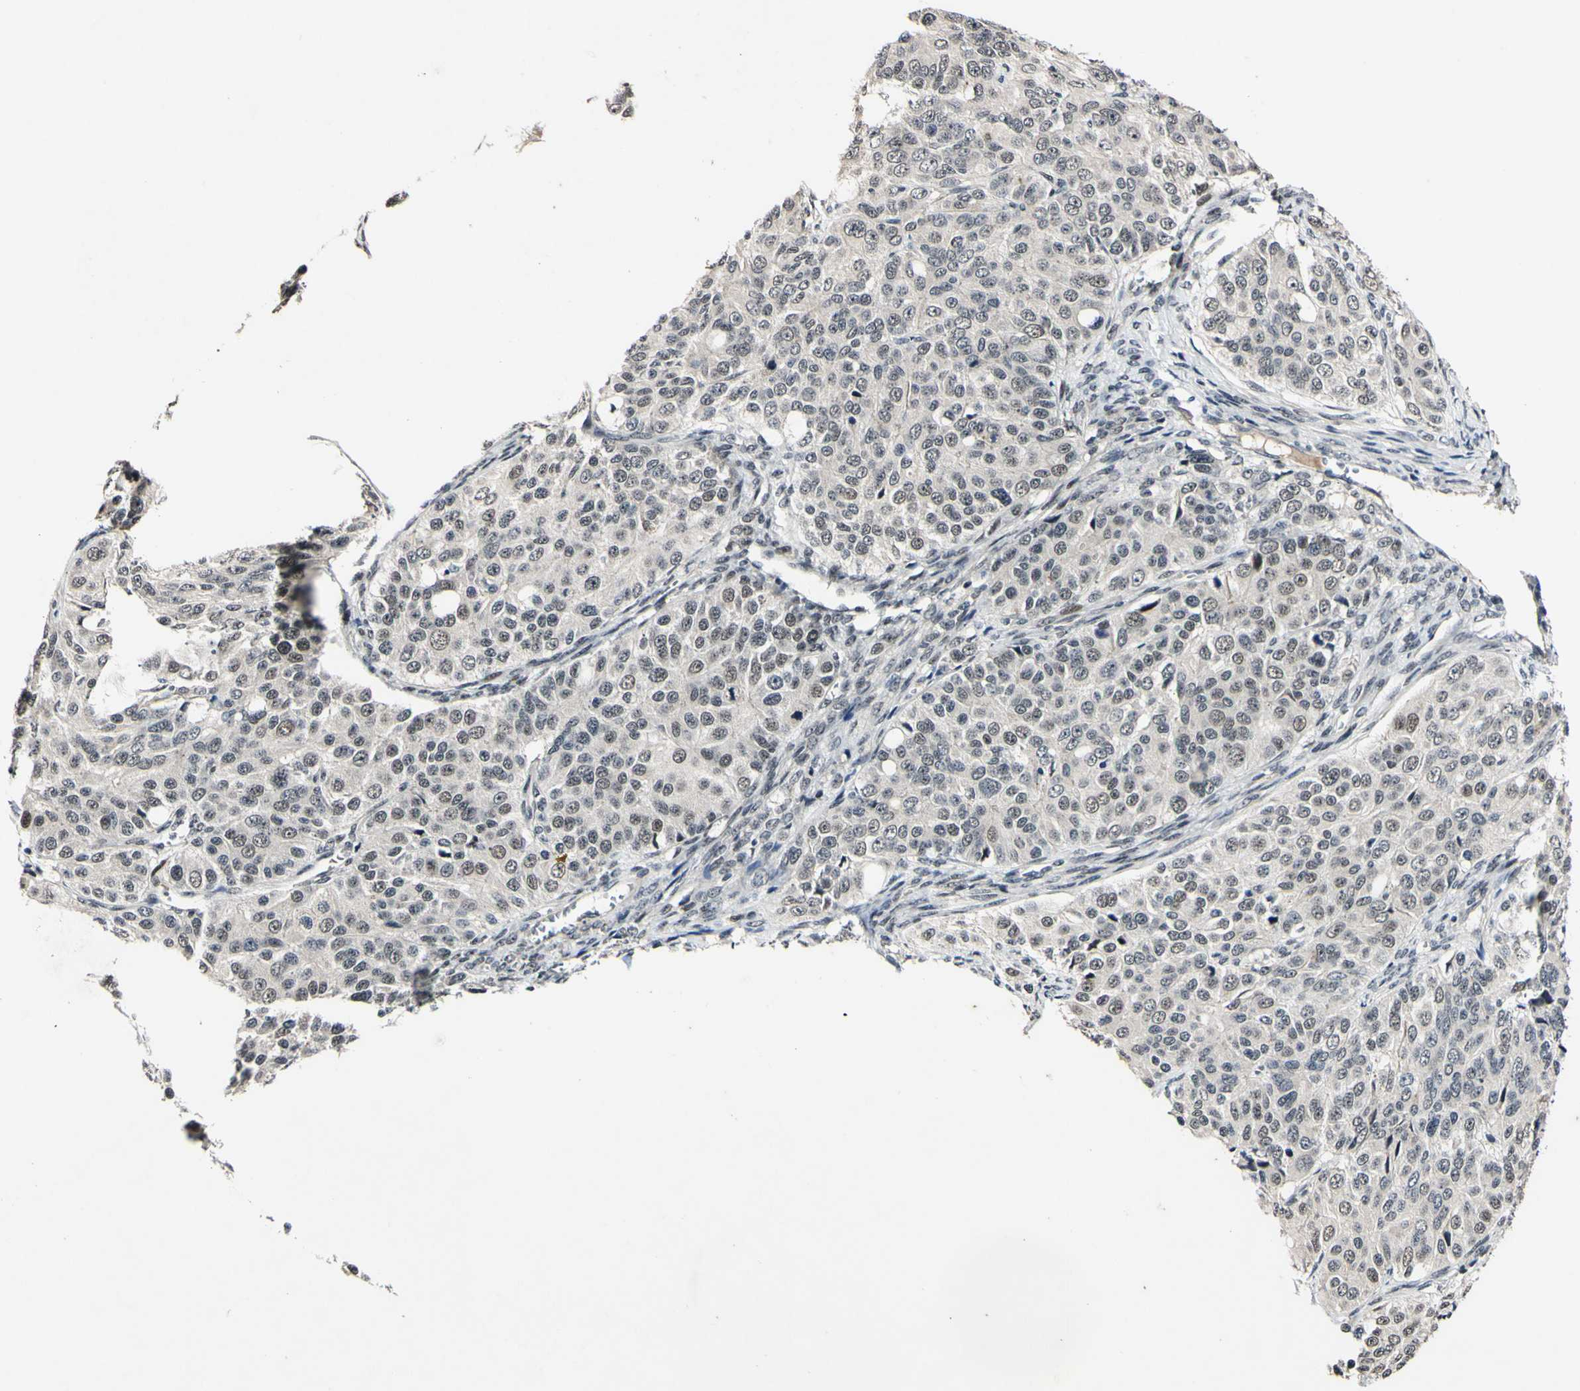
{"staining": {"intensity": "negative", "quantity": "none", "location": "none"}, "tissue": "ovarian cancer", "cell_type": "Tumor cells", "image_type": "cancer", "snomed": [{"axis": "morphology", "description": "Carcinoma, endometroid"}, {"axis": "topography", "description": "Ovary"}], "caption": "Immunohistochemistry photomicrograph of neoplastic tissue: human endometroid carcinoma (ovarian) stained with DAB (3,3'-diaminobenzidine) exhibits no significant protein staining in tumor cells.", "gene": "POLR2F", "patient": {"sex": "female", "age": 51}}